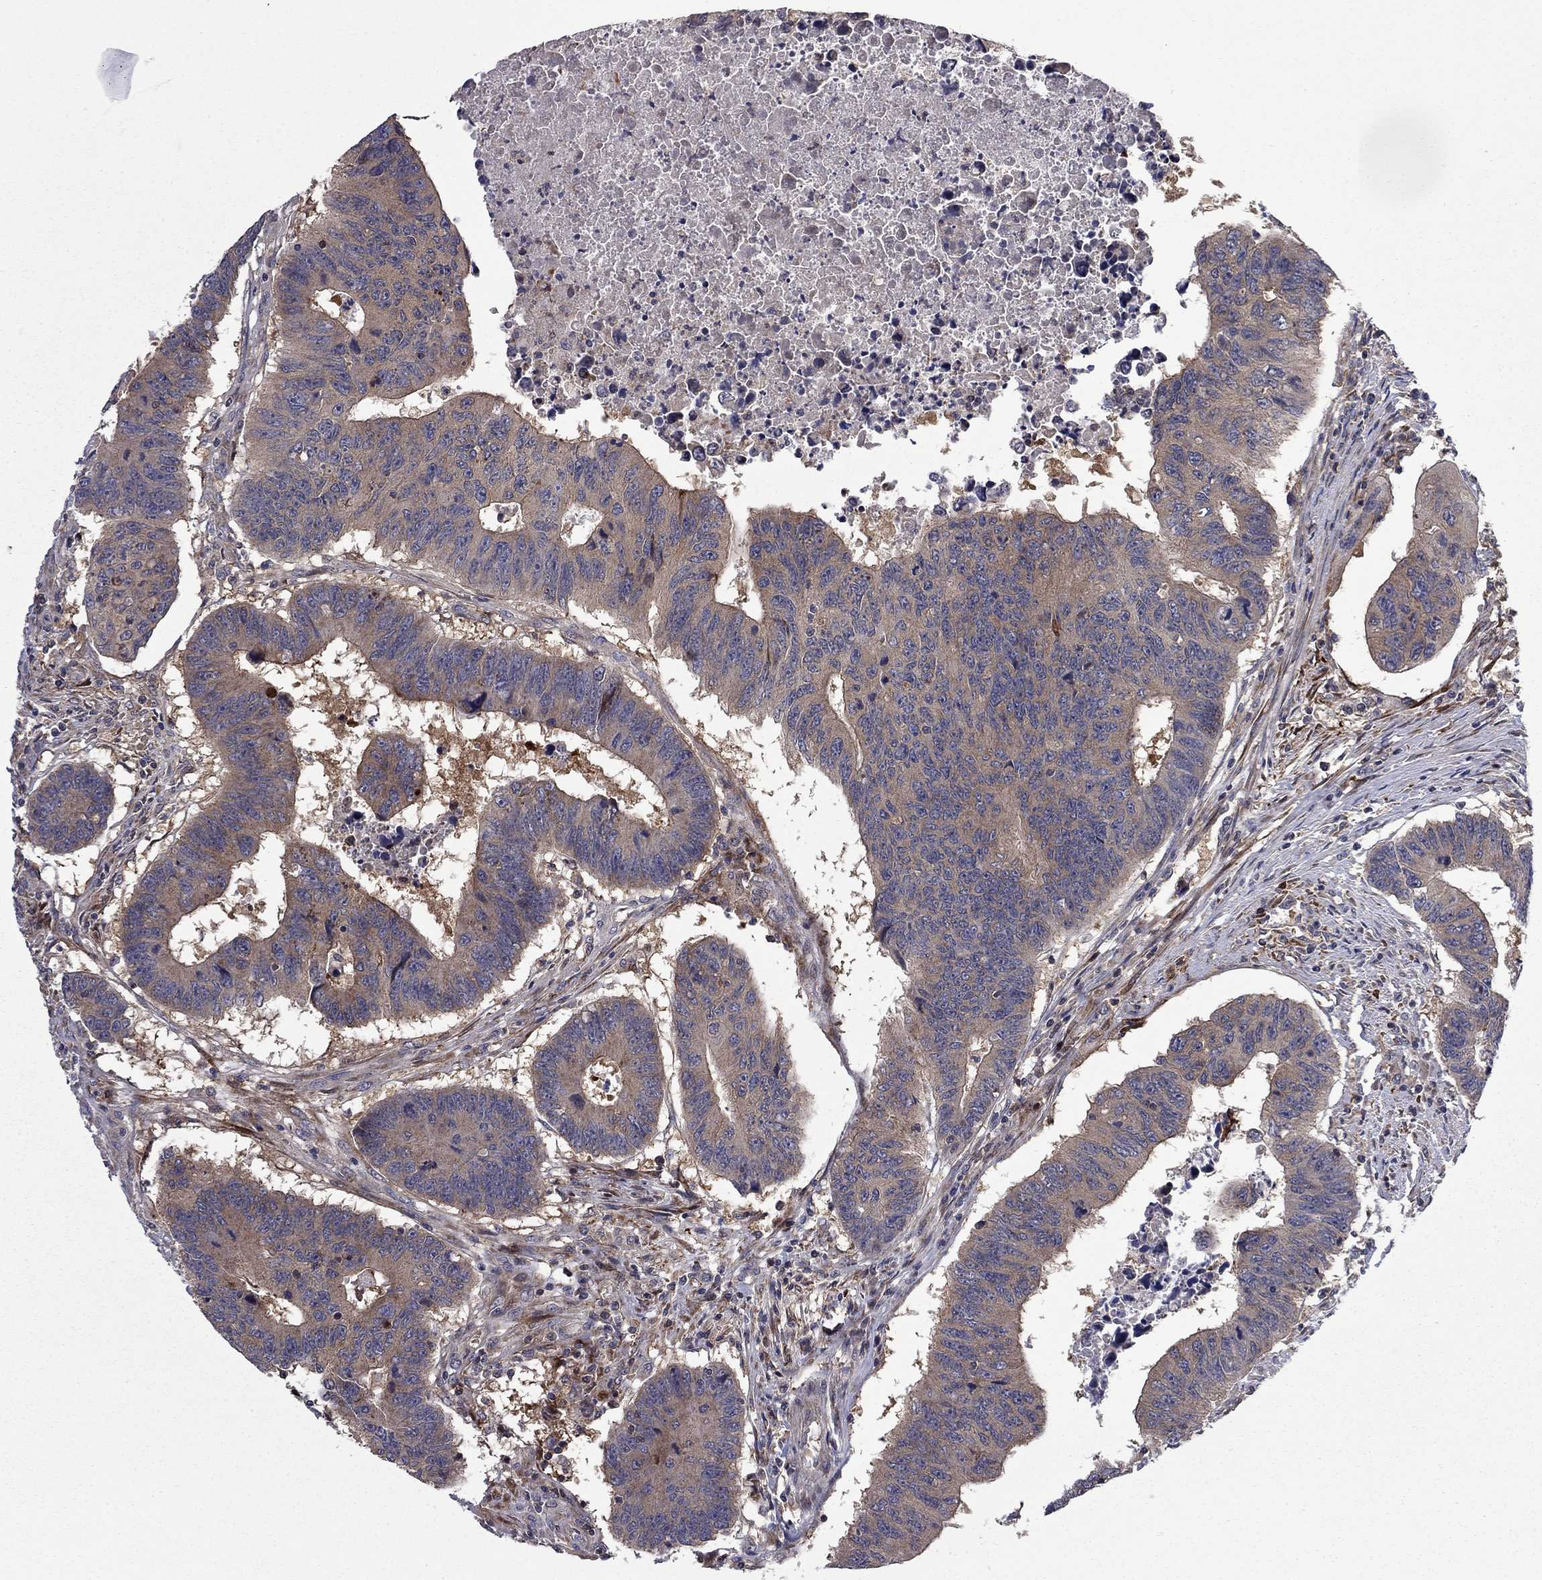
{"staining": {"intensity": "weak", "quantity": "25%-75%", "location": "cytoplasmic/membranous"}, "tissue": "colorectal cancer", "cell_type": "Tumor cells", "image_type": "cancer", "snomed": [{"axis": "morphology", "description": "Adenocarcinoma, NOS"}, {"axis": "topography", "description": "Rectum"}], "caption": "Brown immunohistochemical staining in human colorectal adenocarcinoma shows weak cytoplasmic/membranous expression in about 25%-75% of tumor cells.", "gene": "HDAC4", "patient": {"sex": "female", "age": 85}}